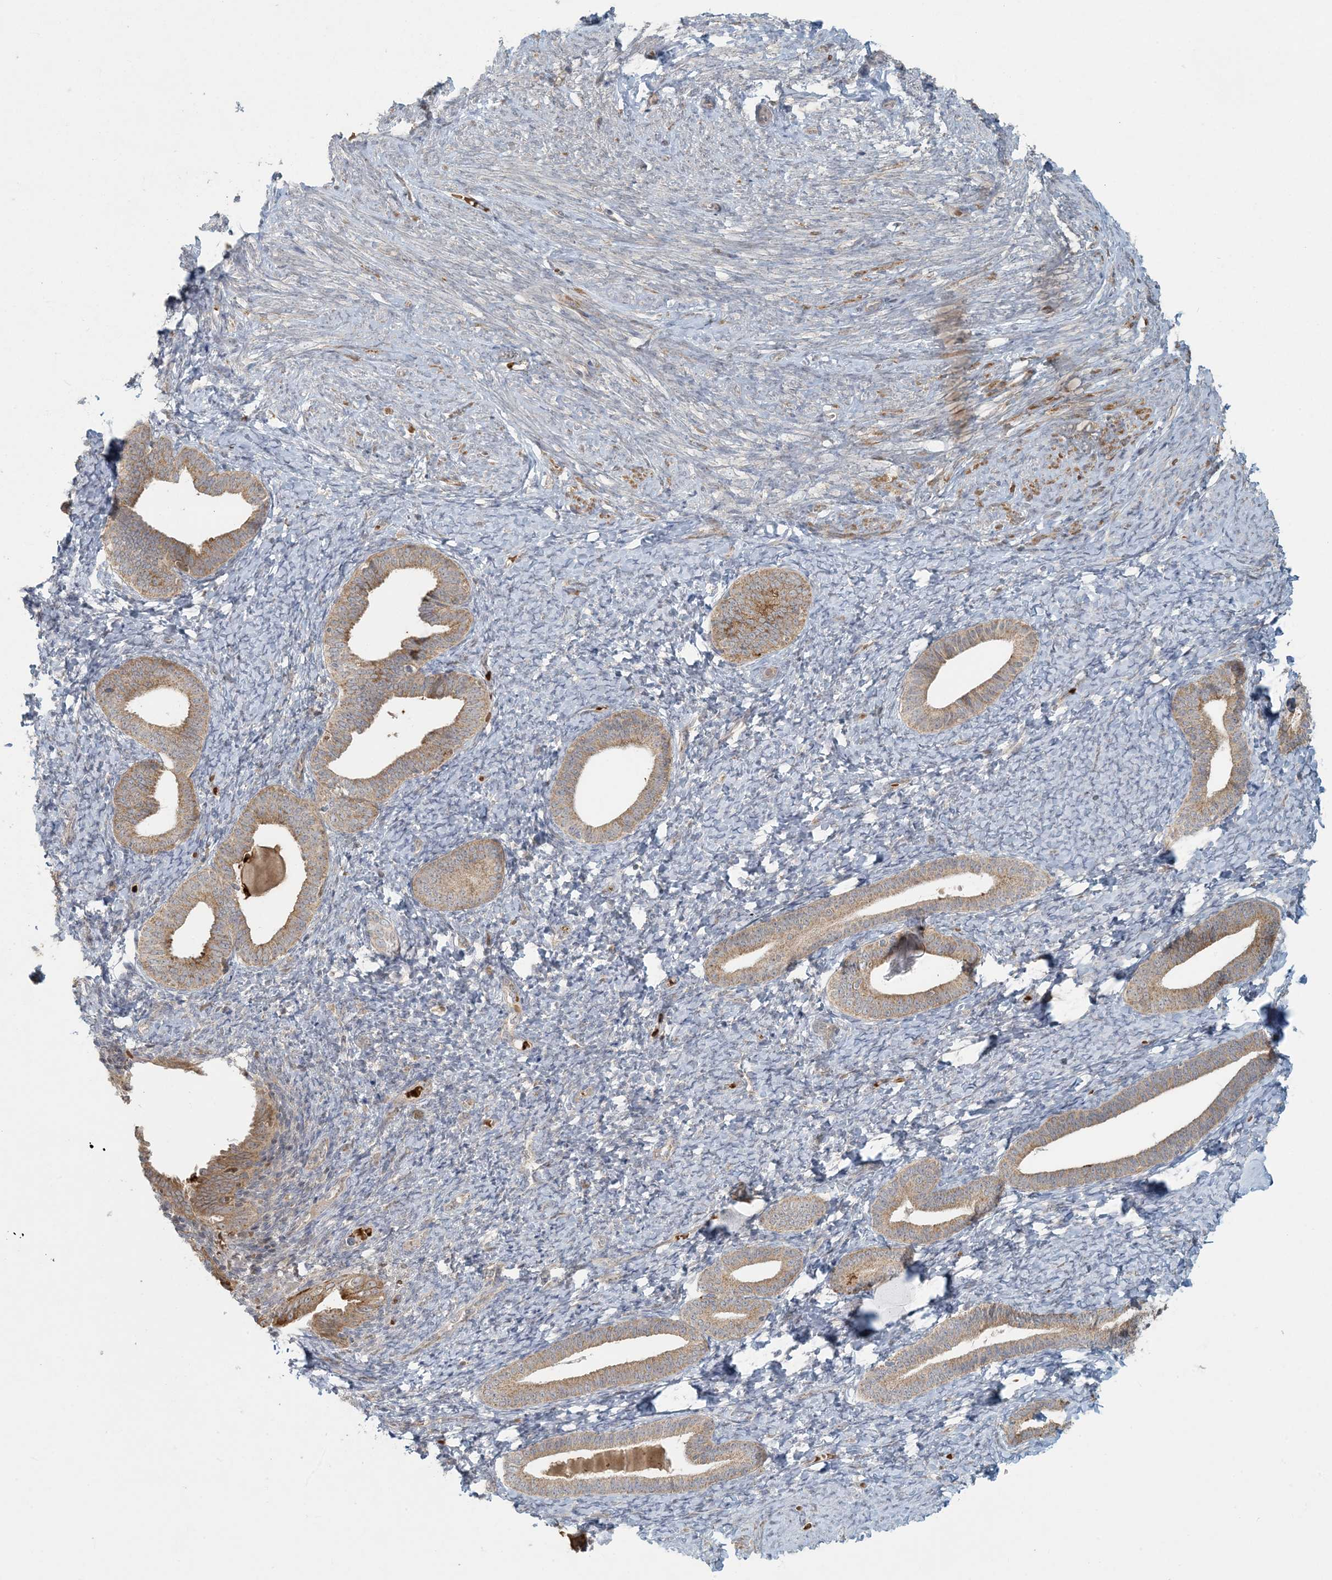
{"staining": {"intensity": "negative", "quantity": "none", "location": "none"}, "tissue": "endometrium", "cell_type": "Cells in endometrial stroma", "image_type": "normal", "snomed": [{"axis": "morphology", "description": "Normal tissue, NOS"}, {"axis": "topography", "description": "Endometrium"}], "caption": "DAB (3,3'-diaminobenzidine) immunohistochemical staining of unremarkable endometrium shows no significant positivity in cells in endometrial stroma.", "gene": "CTDNEP1", "patient": {"sex": "female", "age": 72}}